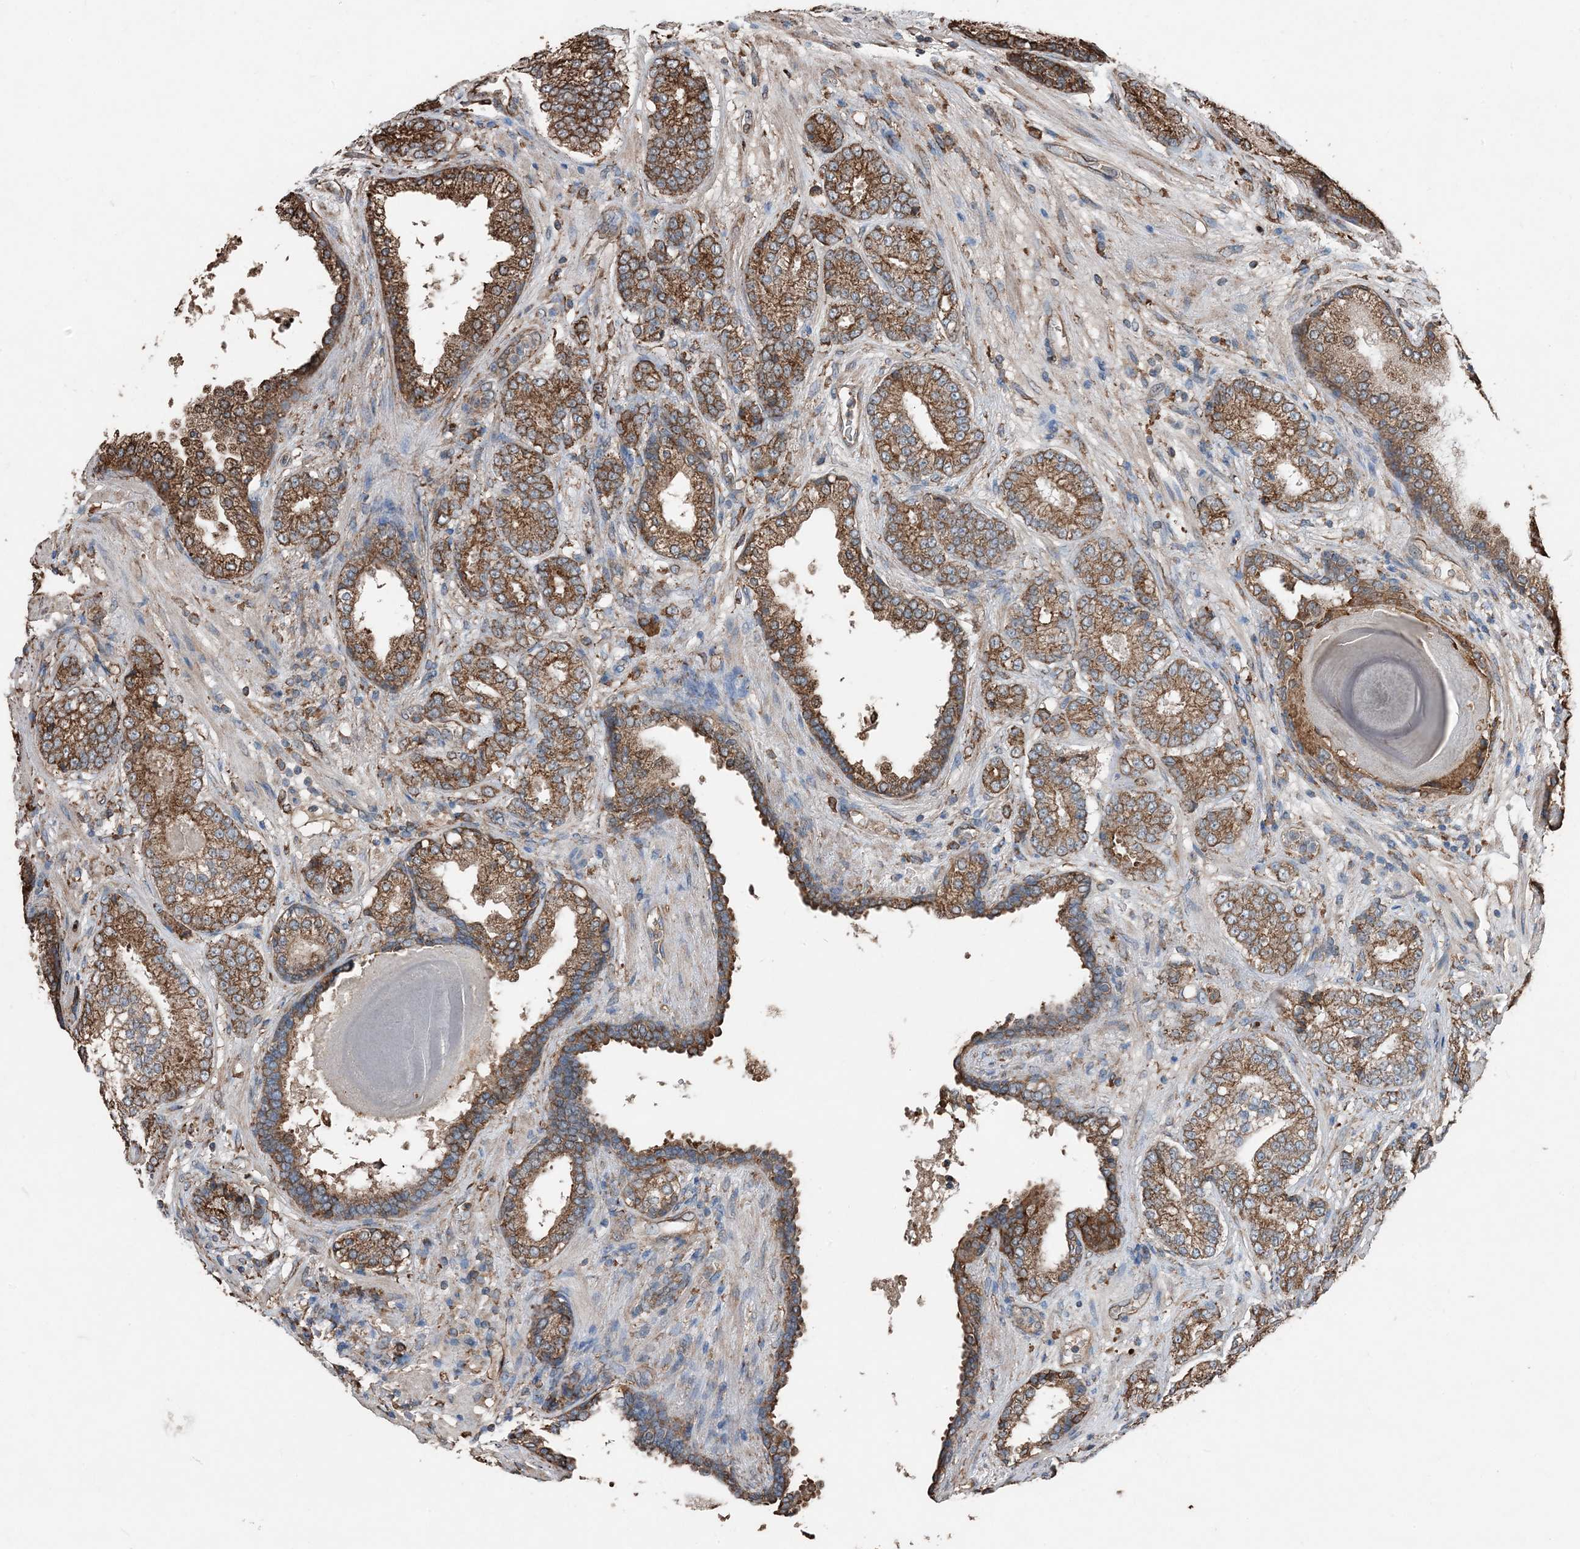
{"staining": {"intensity": "strong", "quantity": ">75%", "location": "cytoplasmic/membranous"}, "tissue": "prostate cancer", "cell_type": "Tumor cells", "image_type": "cancer", "snomed": [{"axis": "morphology", "description": "Adenocarcinoma, High grade"}, {"axis": "topography", "description": "Prostate"}], "caption": "Prostate cancer tissue exhibits strong cytoplasmic/membranous expression in about >75% of tumor cells, visualized by immunohistochemistry.", "gene": "PDIA6", "patient": {"sex": "male", "age": 61}}